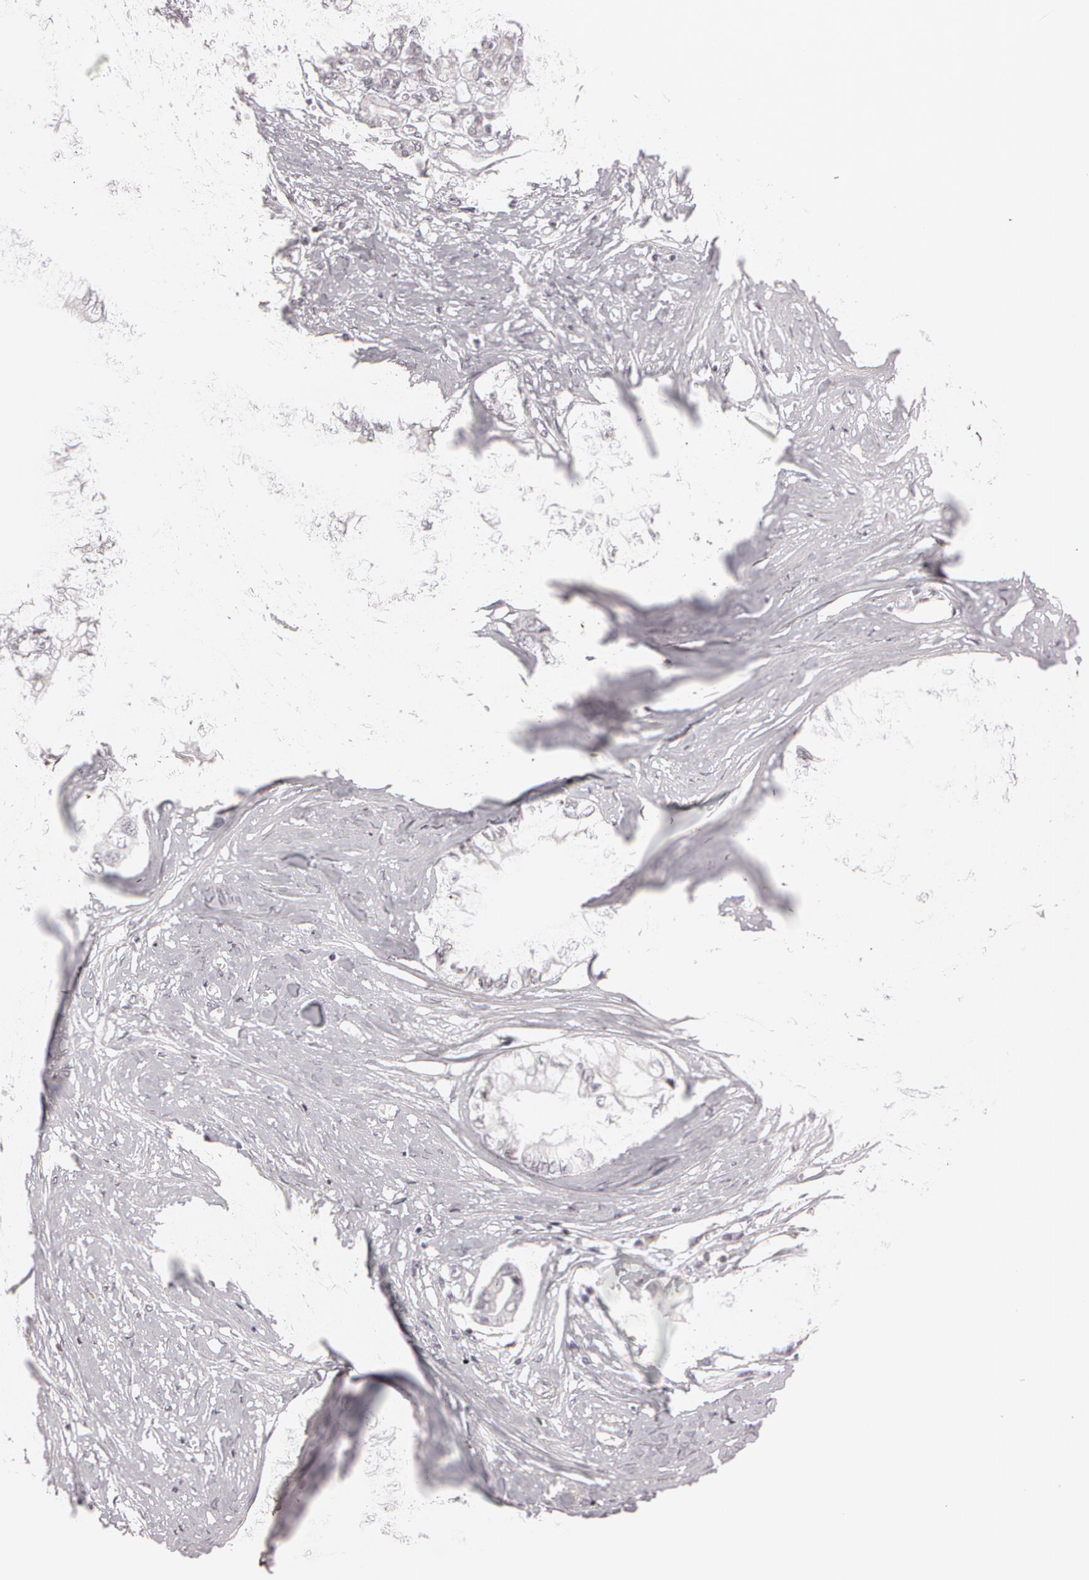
{"staining": {"intensity": "negative", "quantity": "none", "location": "none"}, "tissue": "pancreatic cancer", "cell_type": "Tumor cells", "image_type": "cancer", "snomed": [{"axis": "morphology", "description": "Adenocarcinoma, NOS"}, {"axis": "topography", "description": "Pancreas"}], "caption": "A high-resolution histopathology image shows immunohistochemistry (IHC) staining of pancreatic cancer, which displays no significant positivity in tumor cells.", "gene": "FBL", "patient": {"sex": "female", "age": 66}}